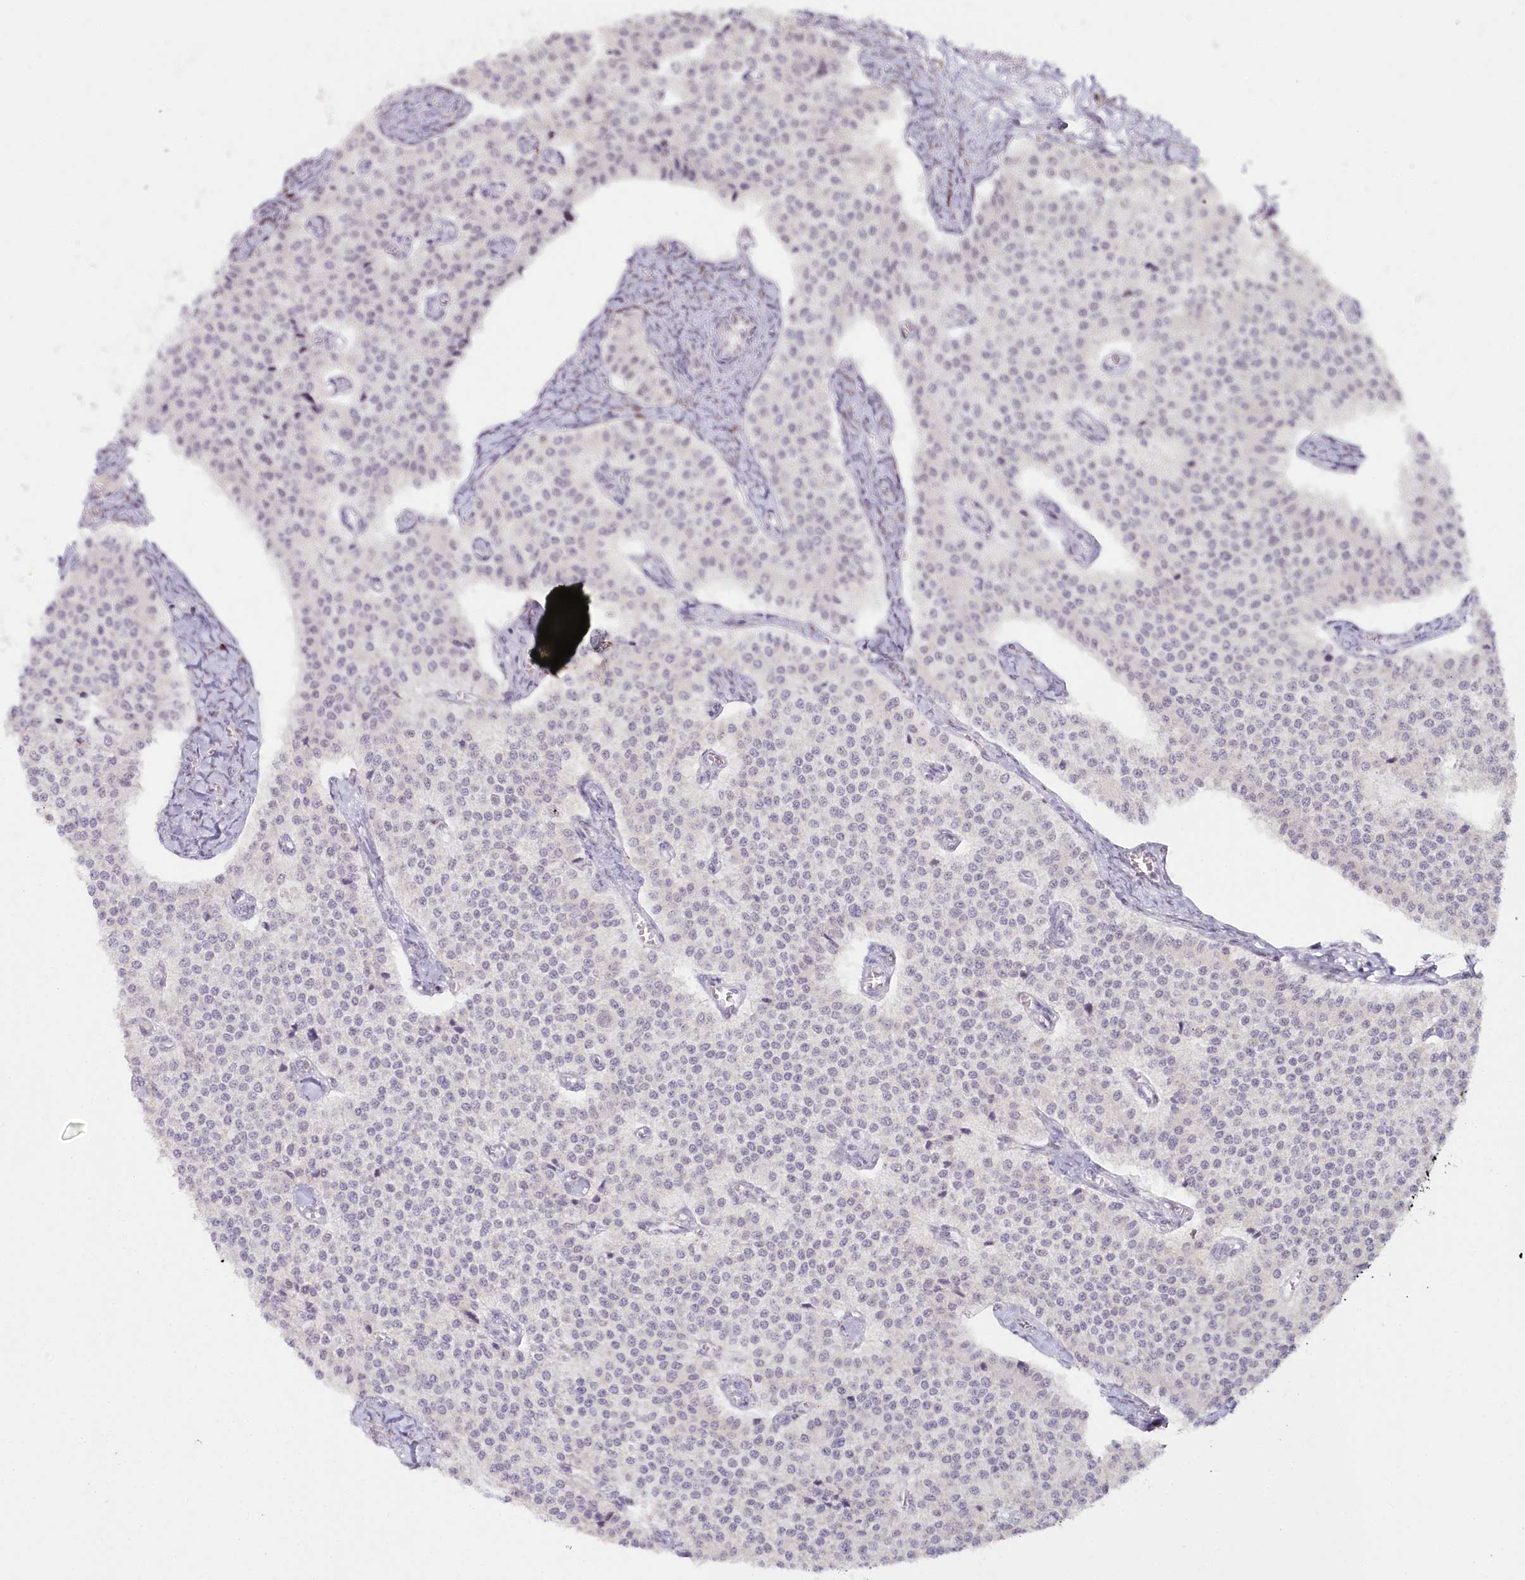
{"staining": {"intensity": "negative", "quantity": "none", "location": "none"}, "tissue": "carcinoid", "cell_type": "Tumor cells", "image_type": "cancer", "snomed": [{"axis": "morphology", "description": "Carcinoid, malignant, NOS"}, {"axis": "topography", "description": "Colon"}], "caption": "Protein analysis of malignant carcinoid demonstrates no significant positivity in tumor cells.", "gene": "HPD", "patient": {"sex": "female", "age": 52}}